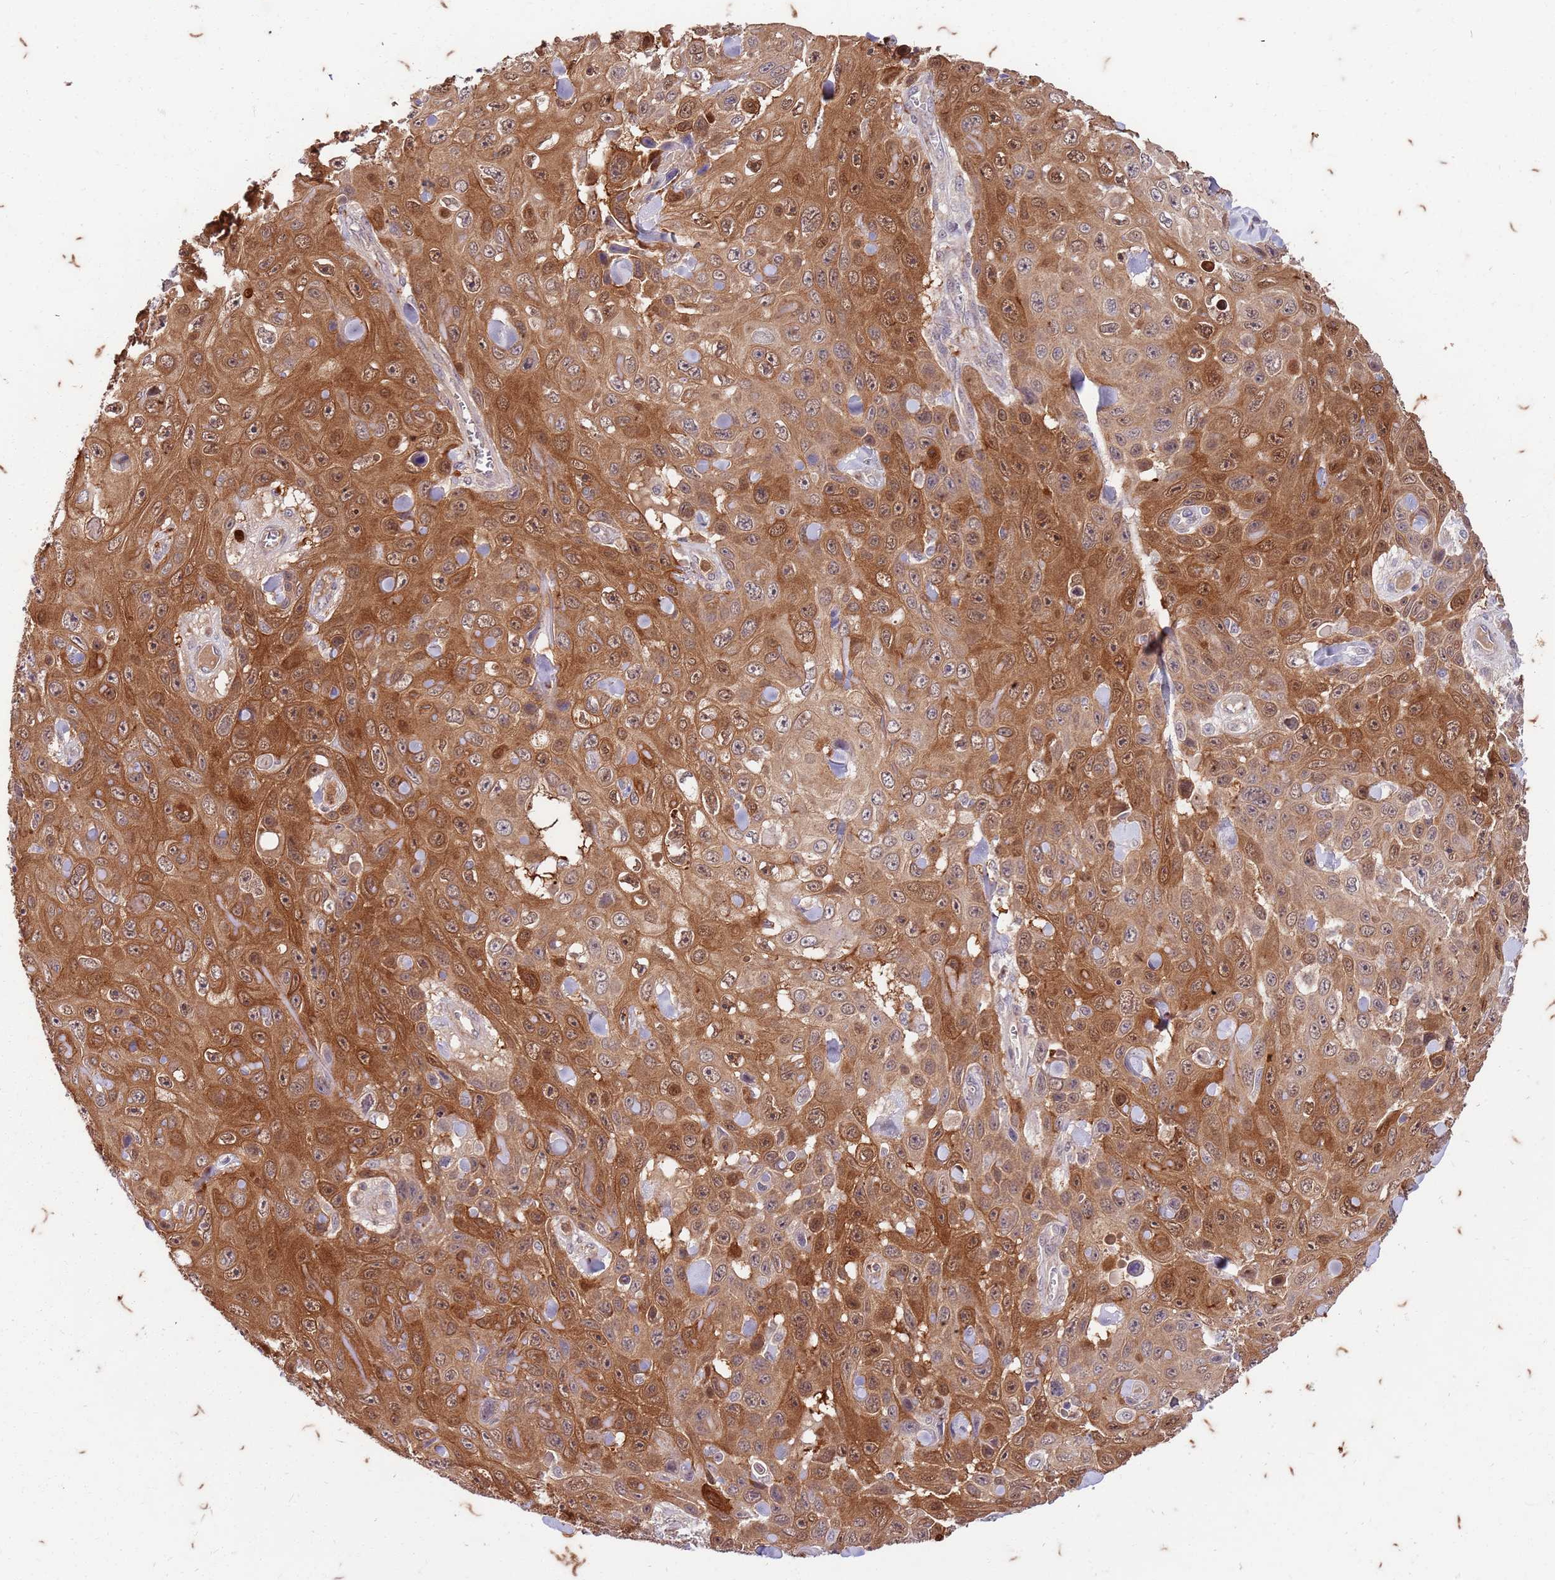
{"staining": {"intensity": "moderate", "quantity": ">75%", "location": "cytoplasmic/membranous,nuclear"}, "tissue": "skin cancer", "cell_type": "Tumor cells", "image_type": "cancer", "snomed": [{"axis": "morphology", "description": "Squamous cell carcinoma, NOS"}, {"axis": "topography", "description": "Skin"}], "caption": "The micrograph shows immunohistochemical staining of skin squamous cell carcinoma. There is moderate cytoplasmic/membranous and nuclear expression is seen in about >75% of tumor cells.", "gene": "RAPGEF3", "patient": {"sex": "male", "age": 82}}